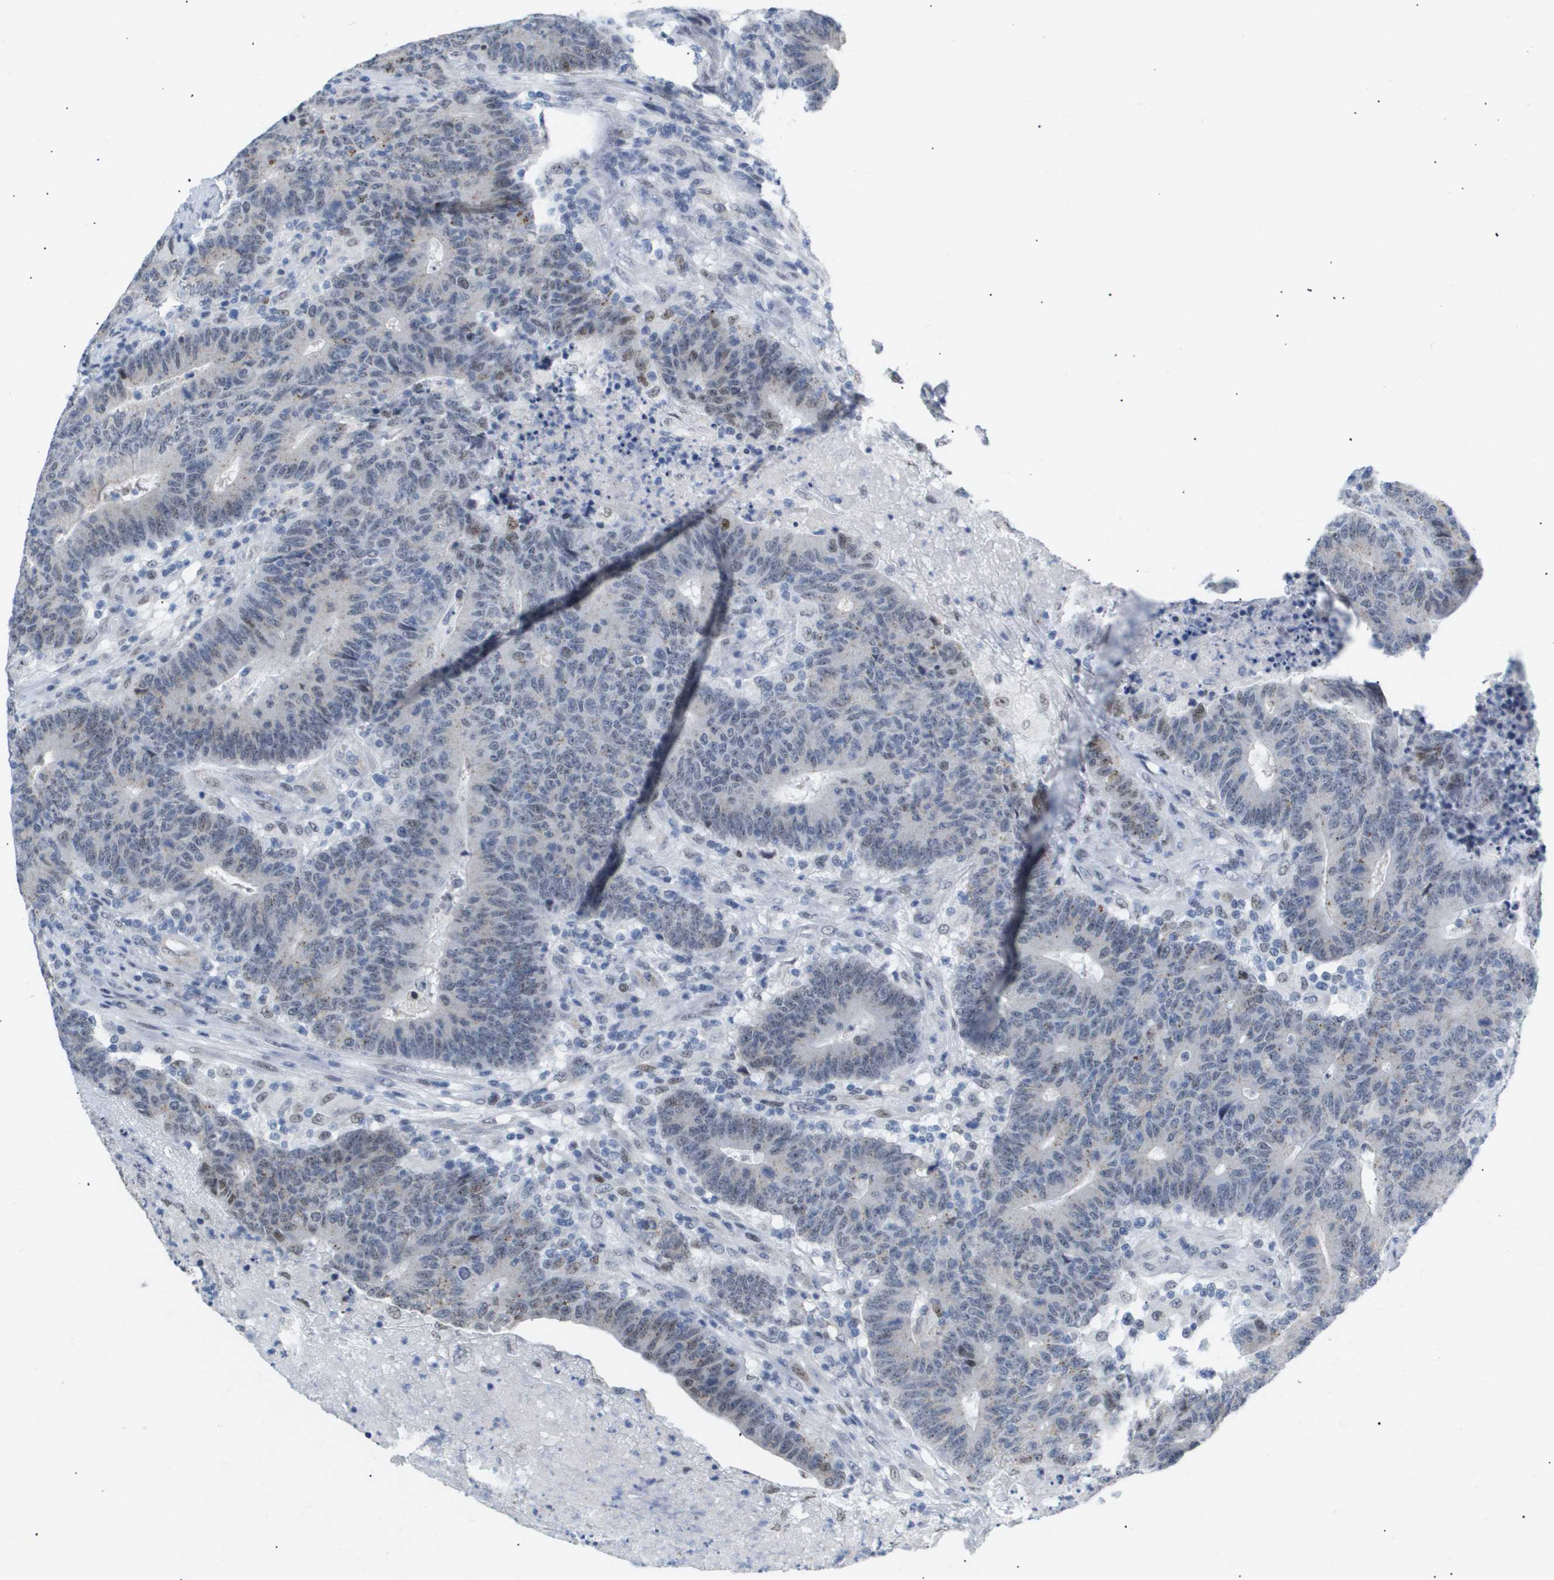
{"staining": {"intensity": "weak", "quantity": "<25%", "location": "nuclear"}, "tissue": "colorectal cancer", "cell_type": "Tumor cells", "image_type": "cancer", "snomed": [{"axis": "morphology", "description": "Normal tissue, NOS"}, {"axis": "morphology", "description": "Adenocarcinoma, NOS"}, {"axis": "topography", "description": "Colon"}], "caption": "A high-resolution micrograph shows immunohistochemistry staining of colorectal cancer, which exhibits no significant positivity in tumor cells.", "gene": "PPARD", "patient": {"sex": "female", "age": 75}}